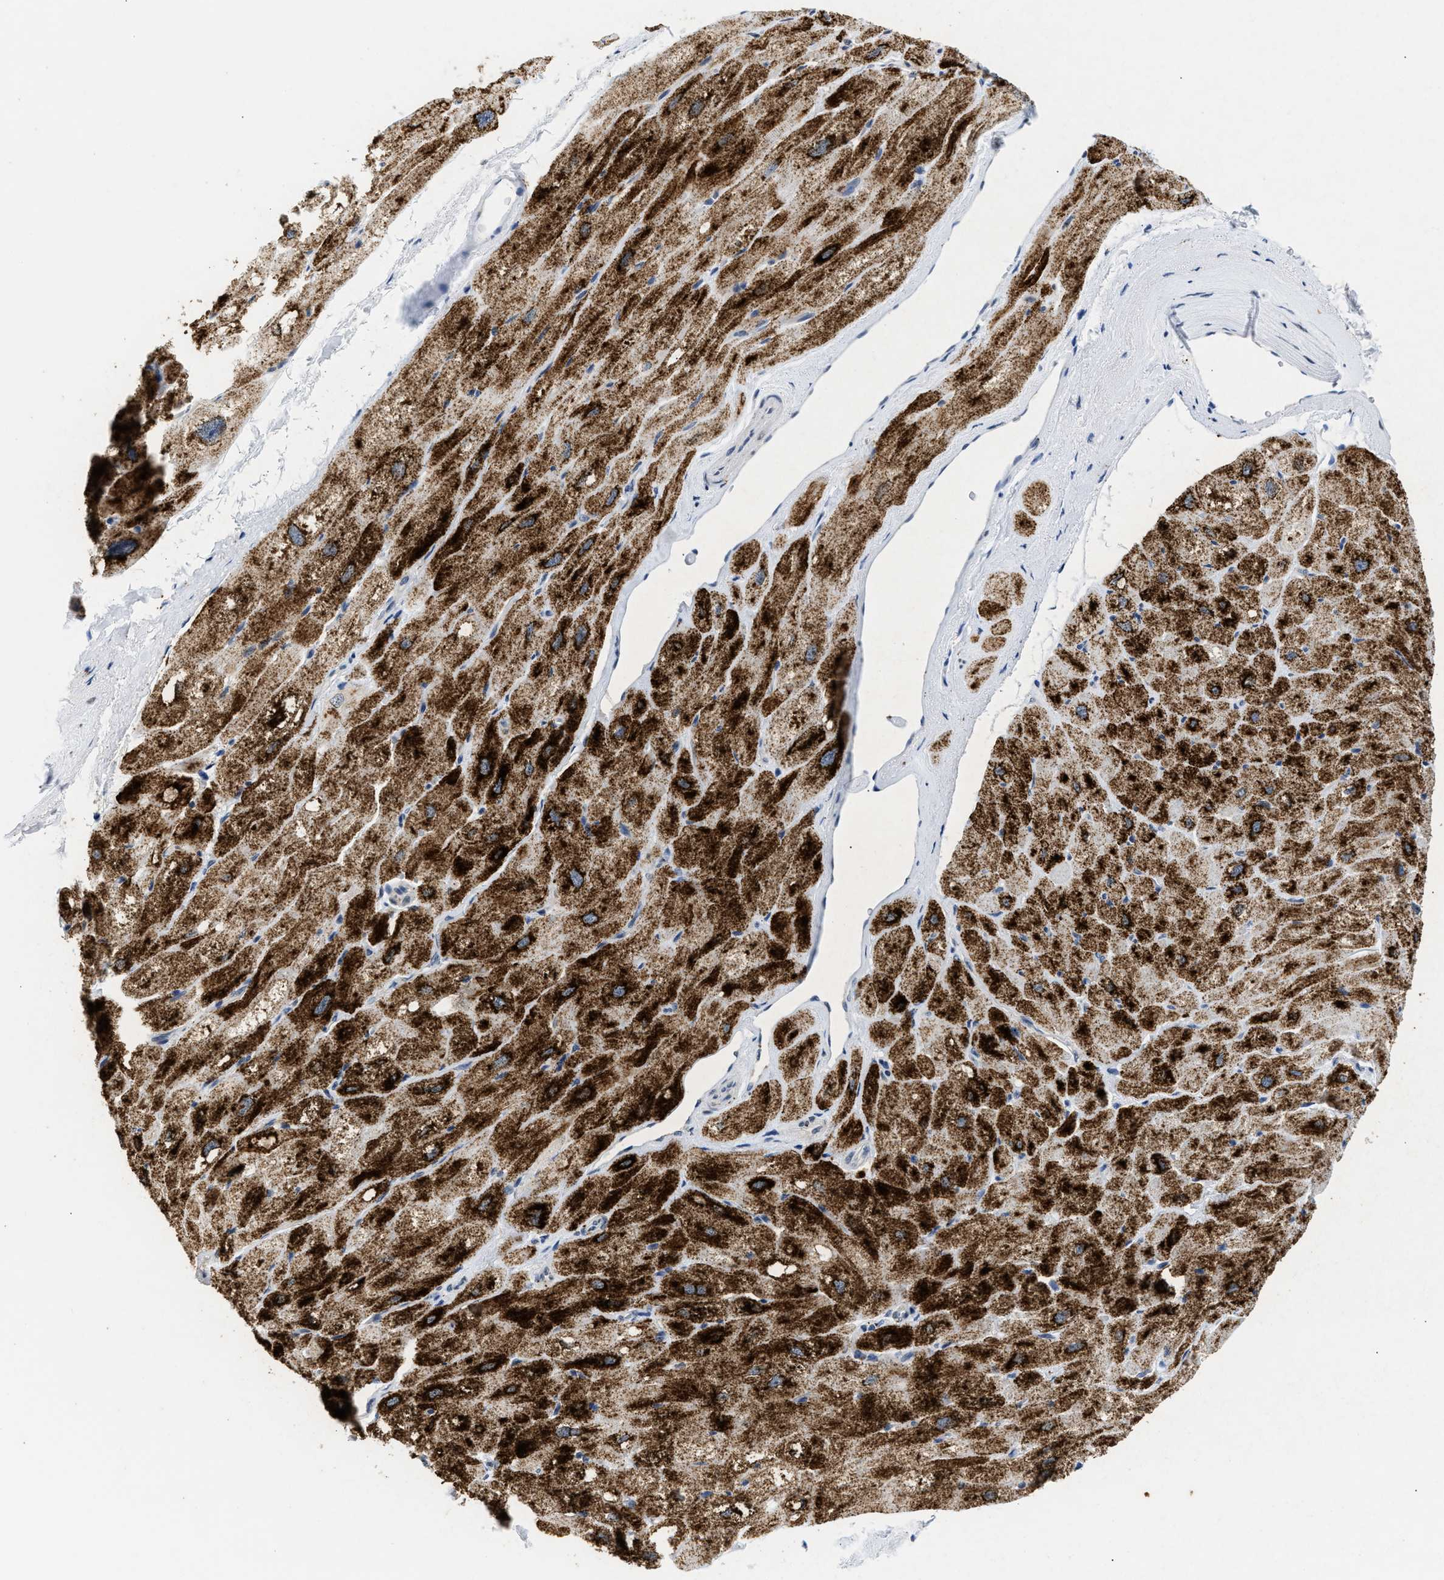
{"staining": {"intensity": "strong", "quantity": "25%-75%", "location": "cytoplasmic/membranous"}, "tissue": "heart muscle", "cell_type": "Cardiomyocytes", "image_type": "normal", "snomed": [{"axis": "morphology", "description": "Normal tissue, NOS"}, {"axis": "topography", "description": "Heart"}], "caption": "A brown stain shows strong cytoplasmic/membranous expression of a protein in cardiomyocytes of normal heart muscle.", "gene": "PPM1L", "patient": {"sex": "male", "age": 49}}